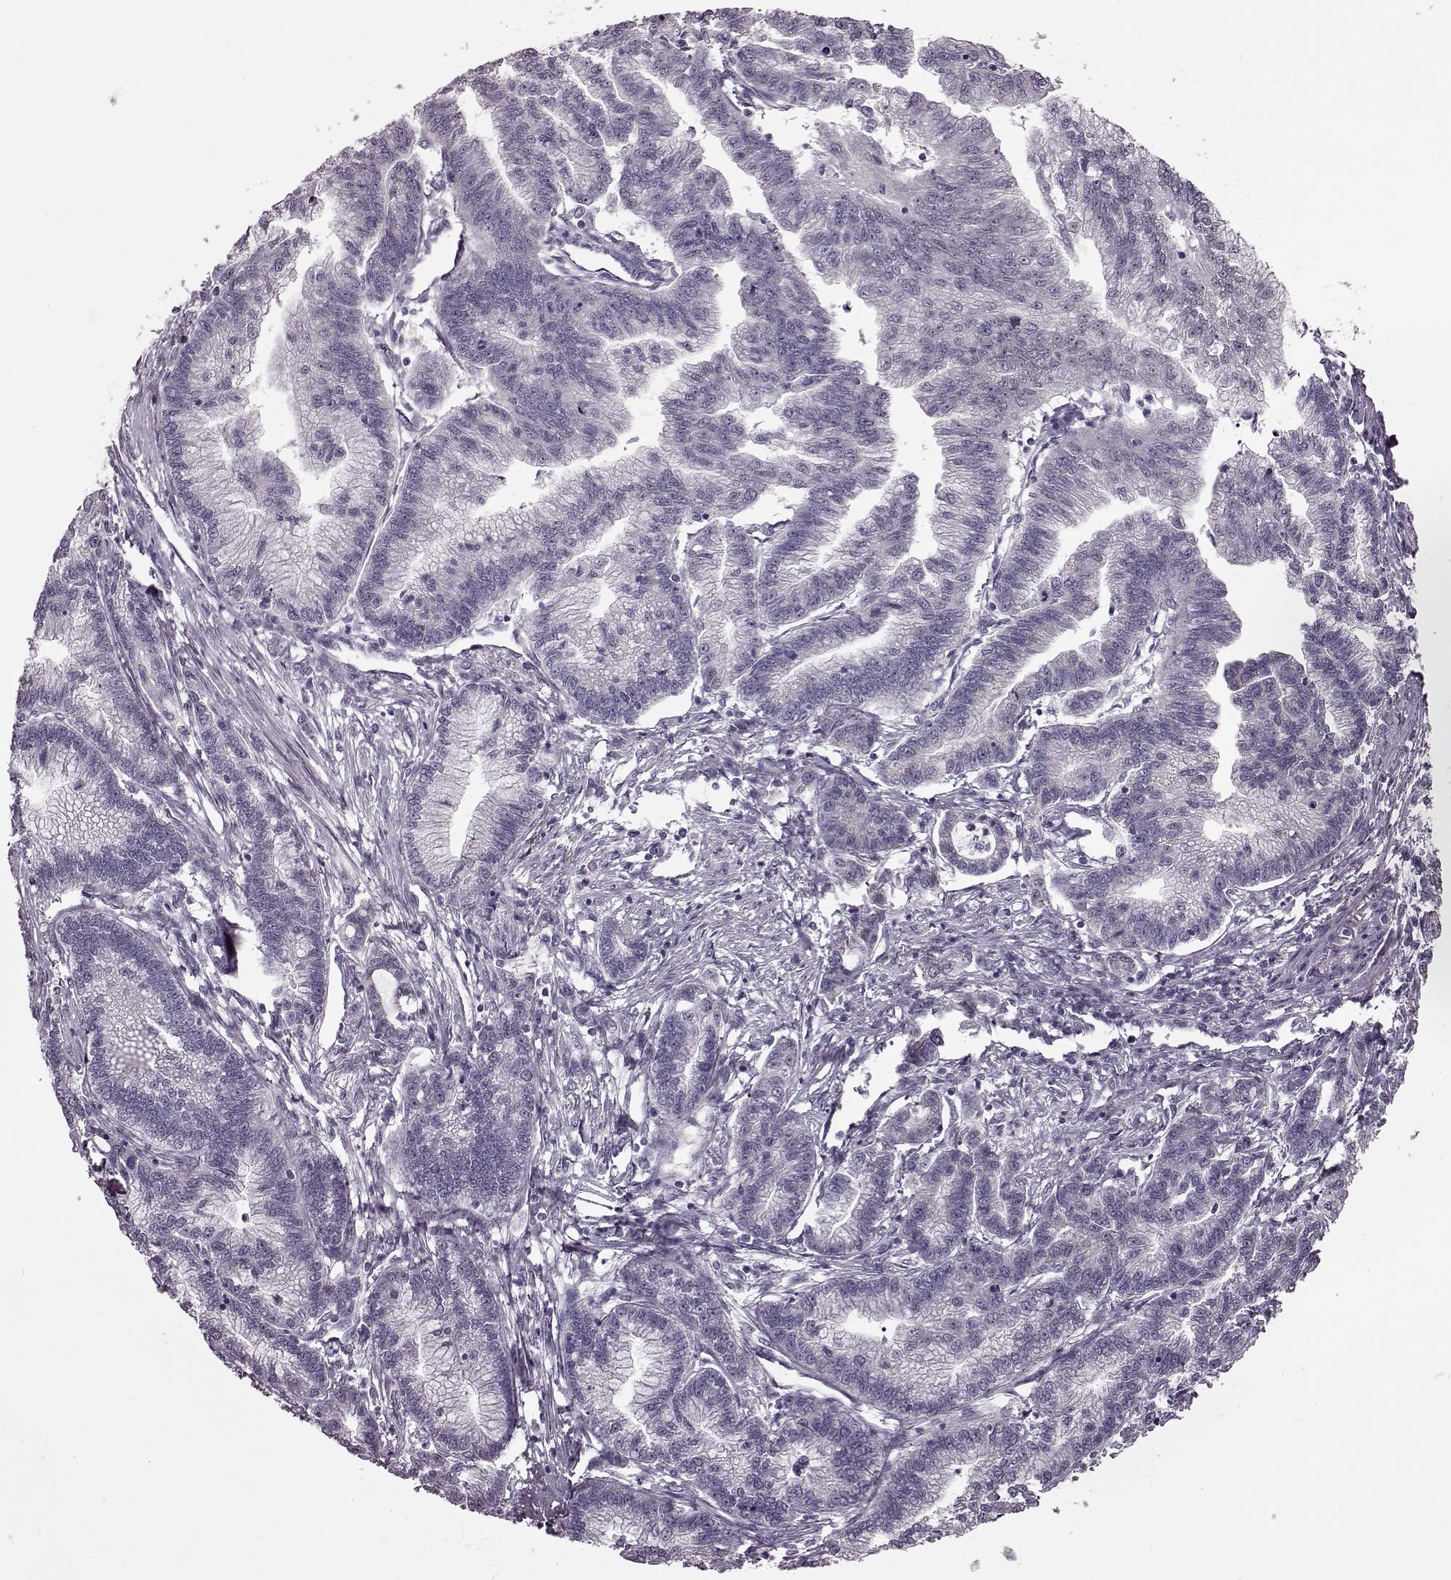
{"staining": {"intensity": "negative", "quantity": "none", "location": "none"}, "tissue": "stomach cancer", "cell_type": "Tumor cells", "image_type": "cancer", "snomed": [{"axis": "morphology", "description": "Adenocarcinoma, NOS"}, {"axis": "topography", "description": "Stomach"}], "caption": "This is a histopathology image of immunohistochemistry (IHC) staining of stomach cancer, which shows no staining in tumor cells.", "gene": "STX1B", "patient": {"sex": "male", "age": 83}}